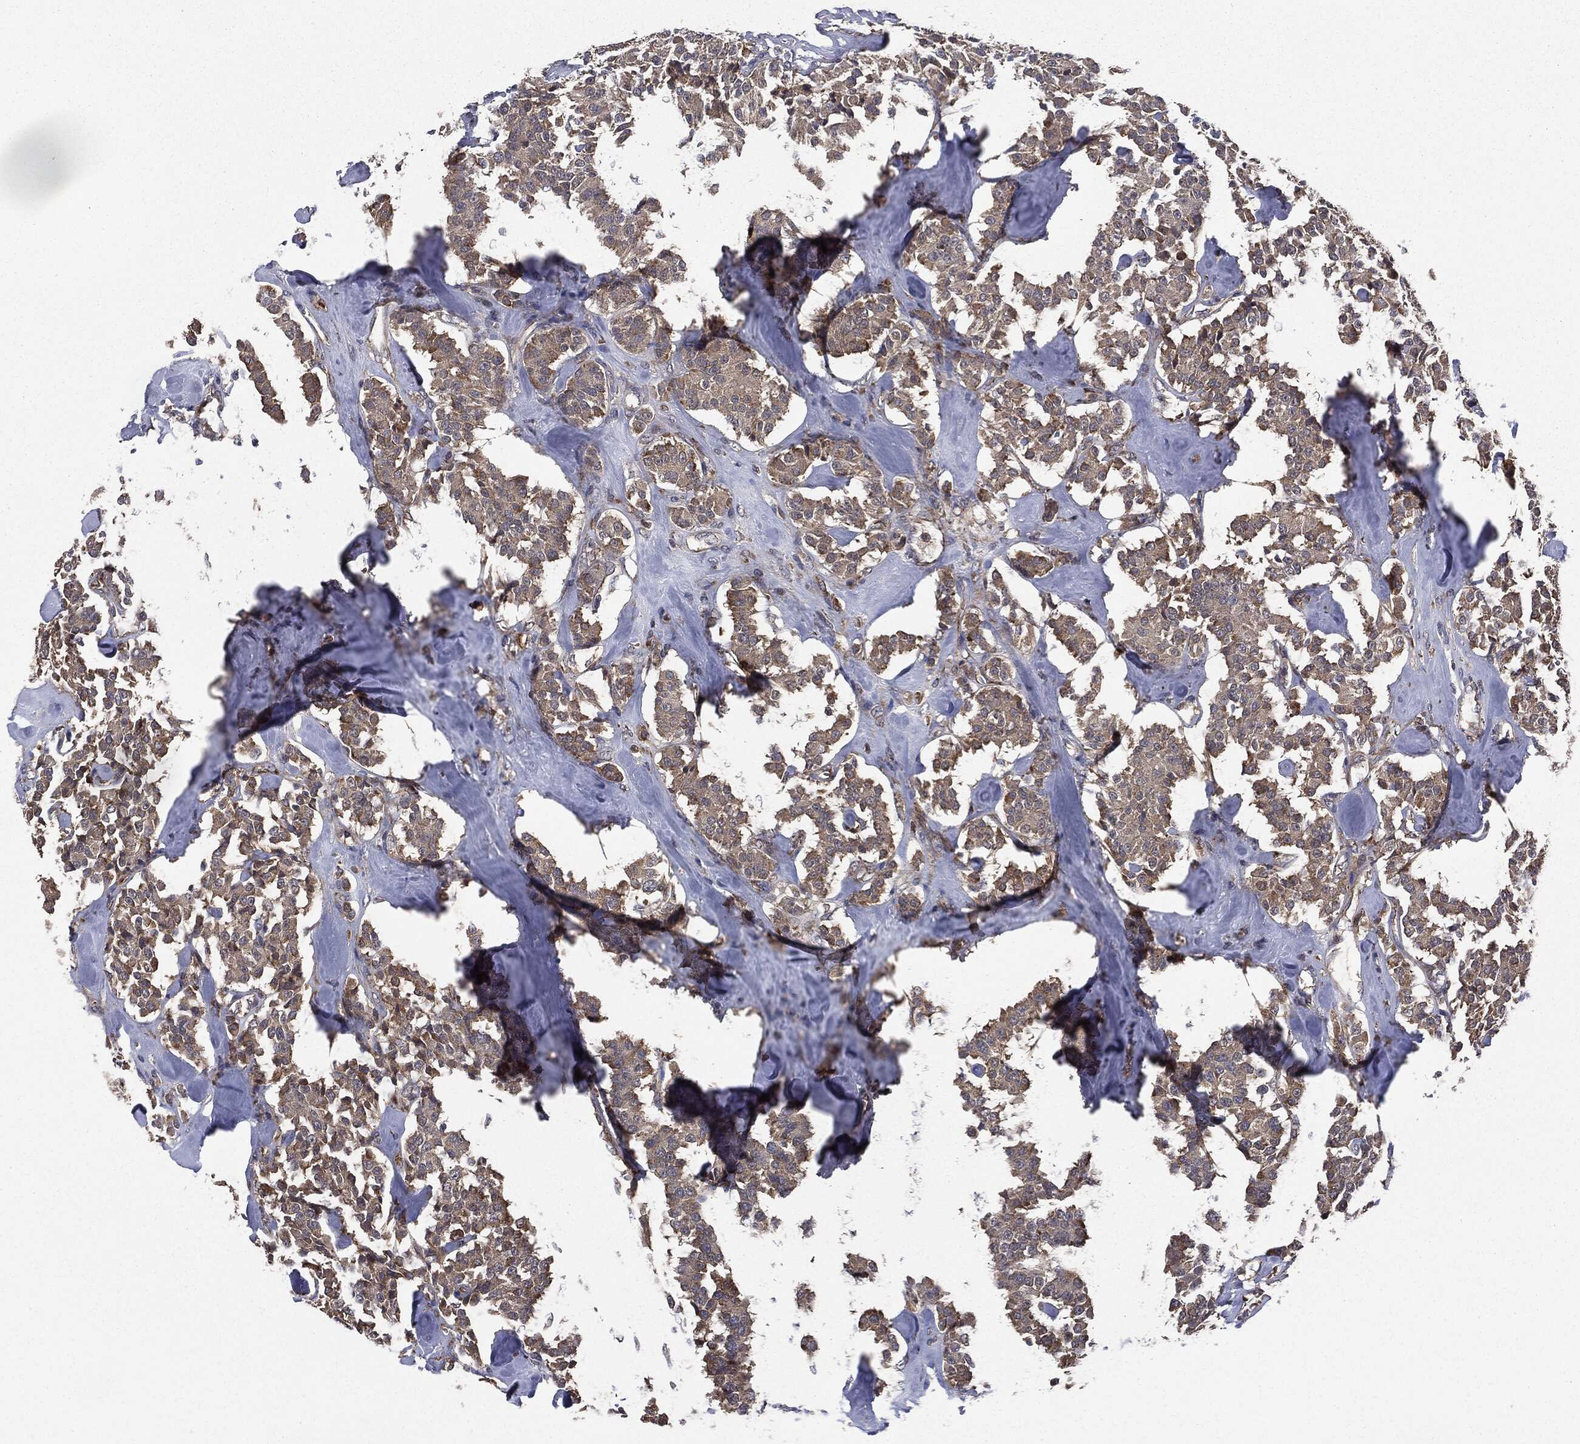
{"staining": {"intensity": "weak", "quantity": ">75%", "location": "cytoplasmic/membranous"}, "tissue": "carcinoid", "cell_type": "Tumor cells", "image_type": "cancer", "snomed": [{"axis": "morphology", "description": "Carcinoid, malignant, NOS"}, {"axis": "topography", "description": "Pancreas"}], "caption": "IHC staining of malignant carcinoid, which demonstrates low levels of weak cytoplasmic/membranous expression in about >75% of tumor cells indicating weak cytoplasmic/membranous protein positivity. The staining was performed using DAB (3,3'-diaminobenzidine) (brown) for protein detection and nuclei were counterstained in hematoxylin (blue).", "gene": "PLOD3", "patient": {"sex": "male", "age": 41}}